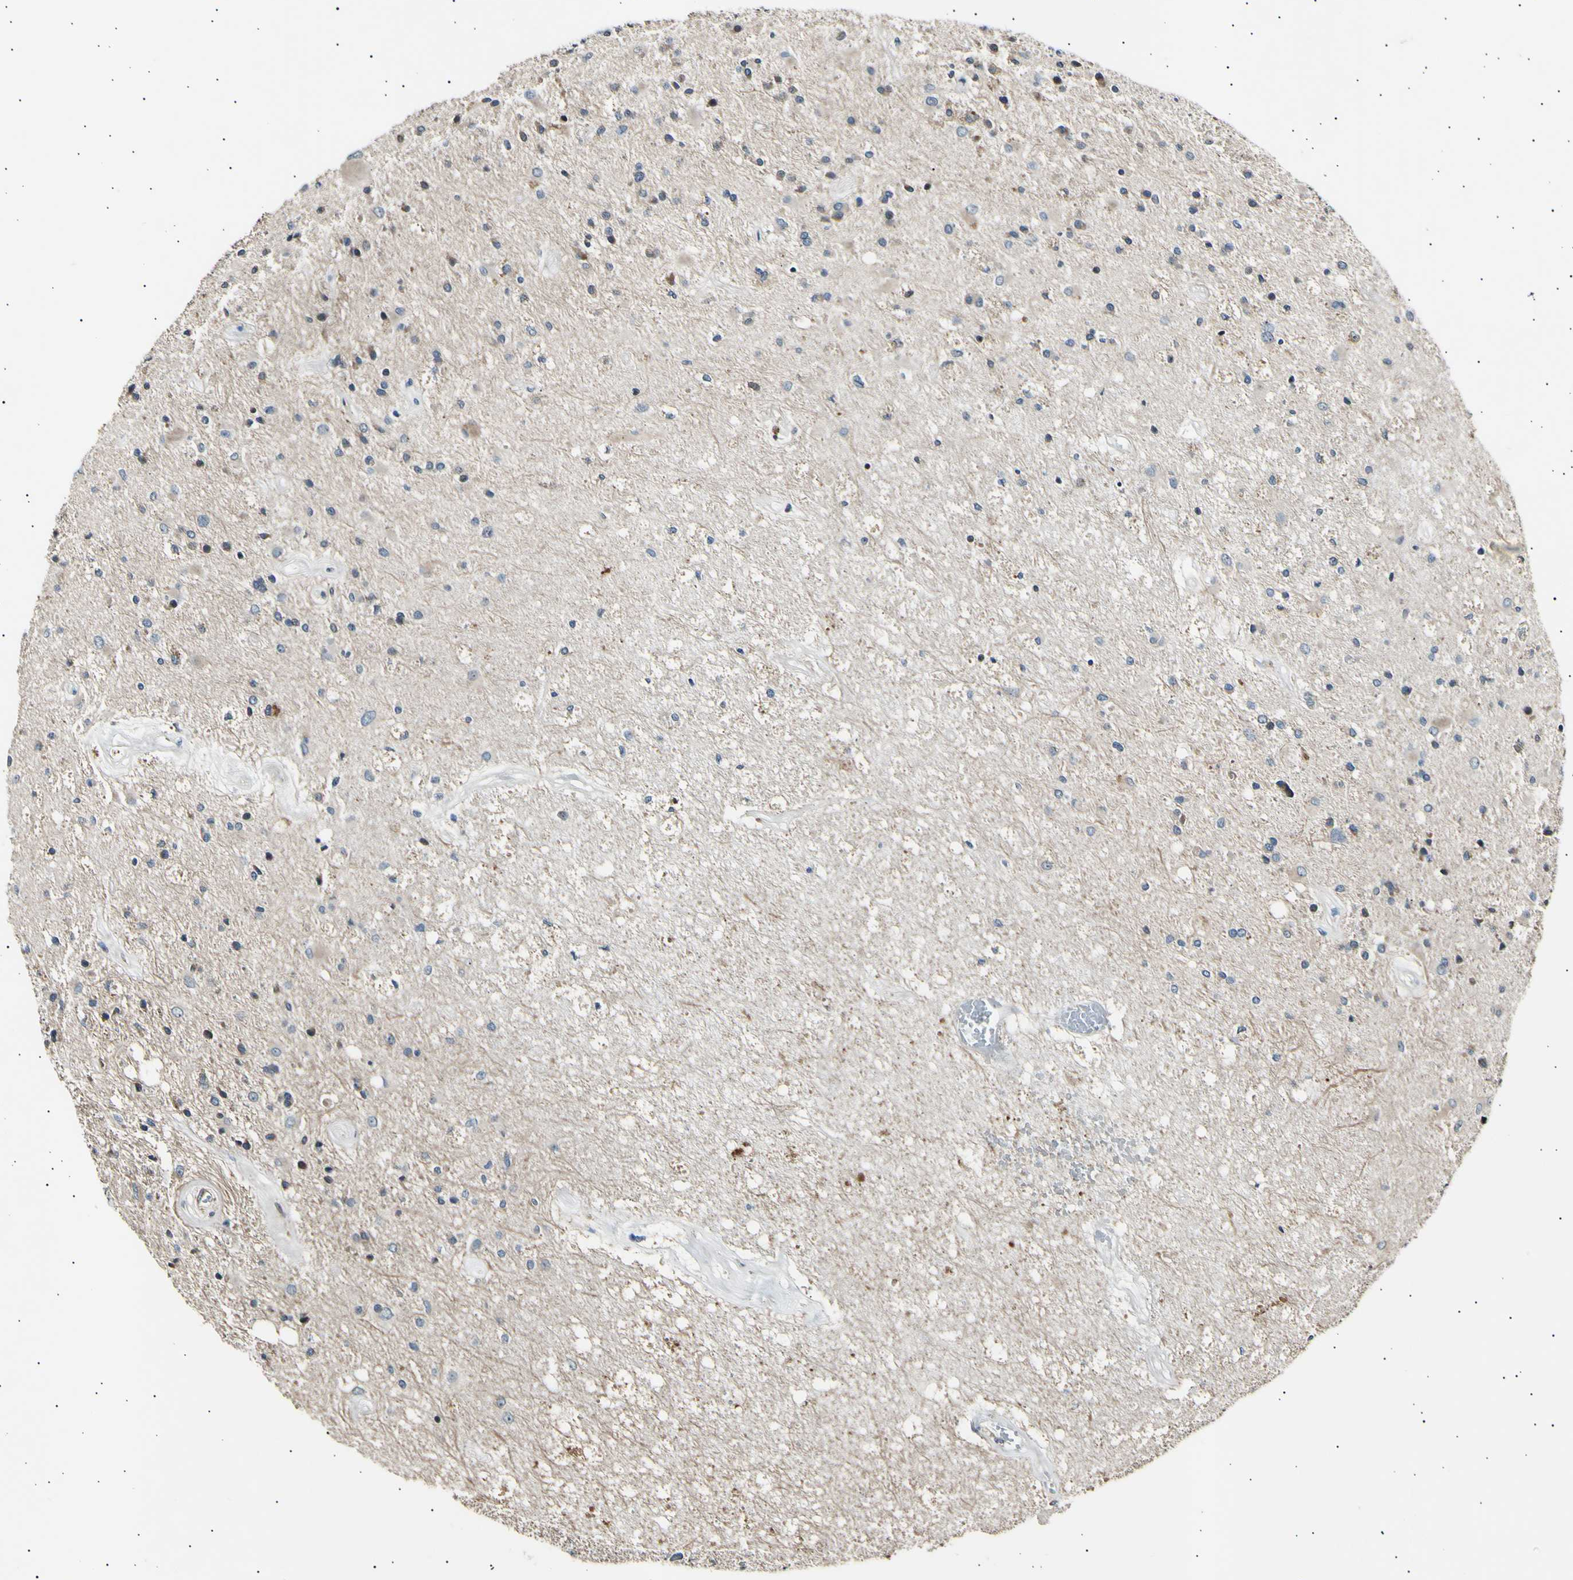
{"staining": {"intensity": "negative", "quantity": "none", "location": "none"}, "tissue": "glioma", "cell_type": "Tumor cells", "image_type": "cancer", "snomed": [{"axis": "morphology", "description": "Glioma, malignant, Low grade"}, {"axis": "topography", "description": "Brain"}], "caption": "Immunohistochemistry (IHC) histopathology image of malignant glioma (low-grade) stained for a protein (brown), which reveals no positivity in tumor cells.", "gene": "ITGA6", "patient": {"sex": "male", "age": 58}}